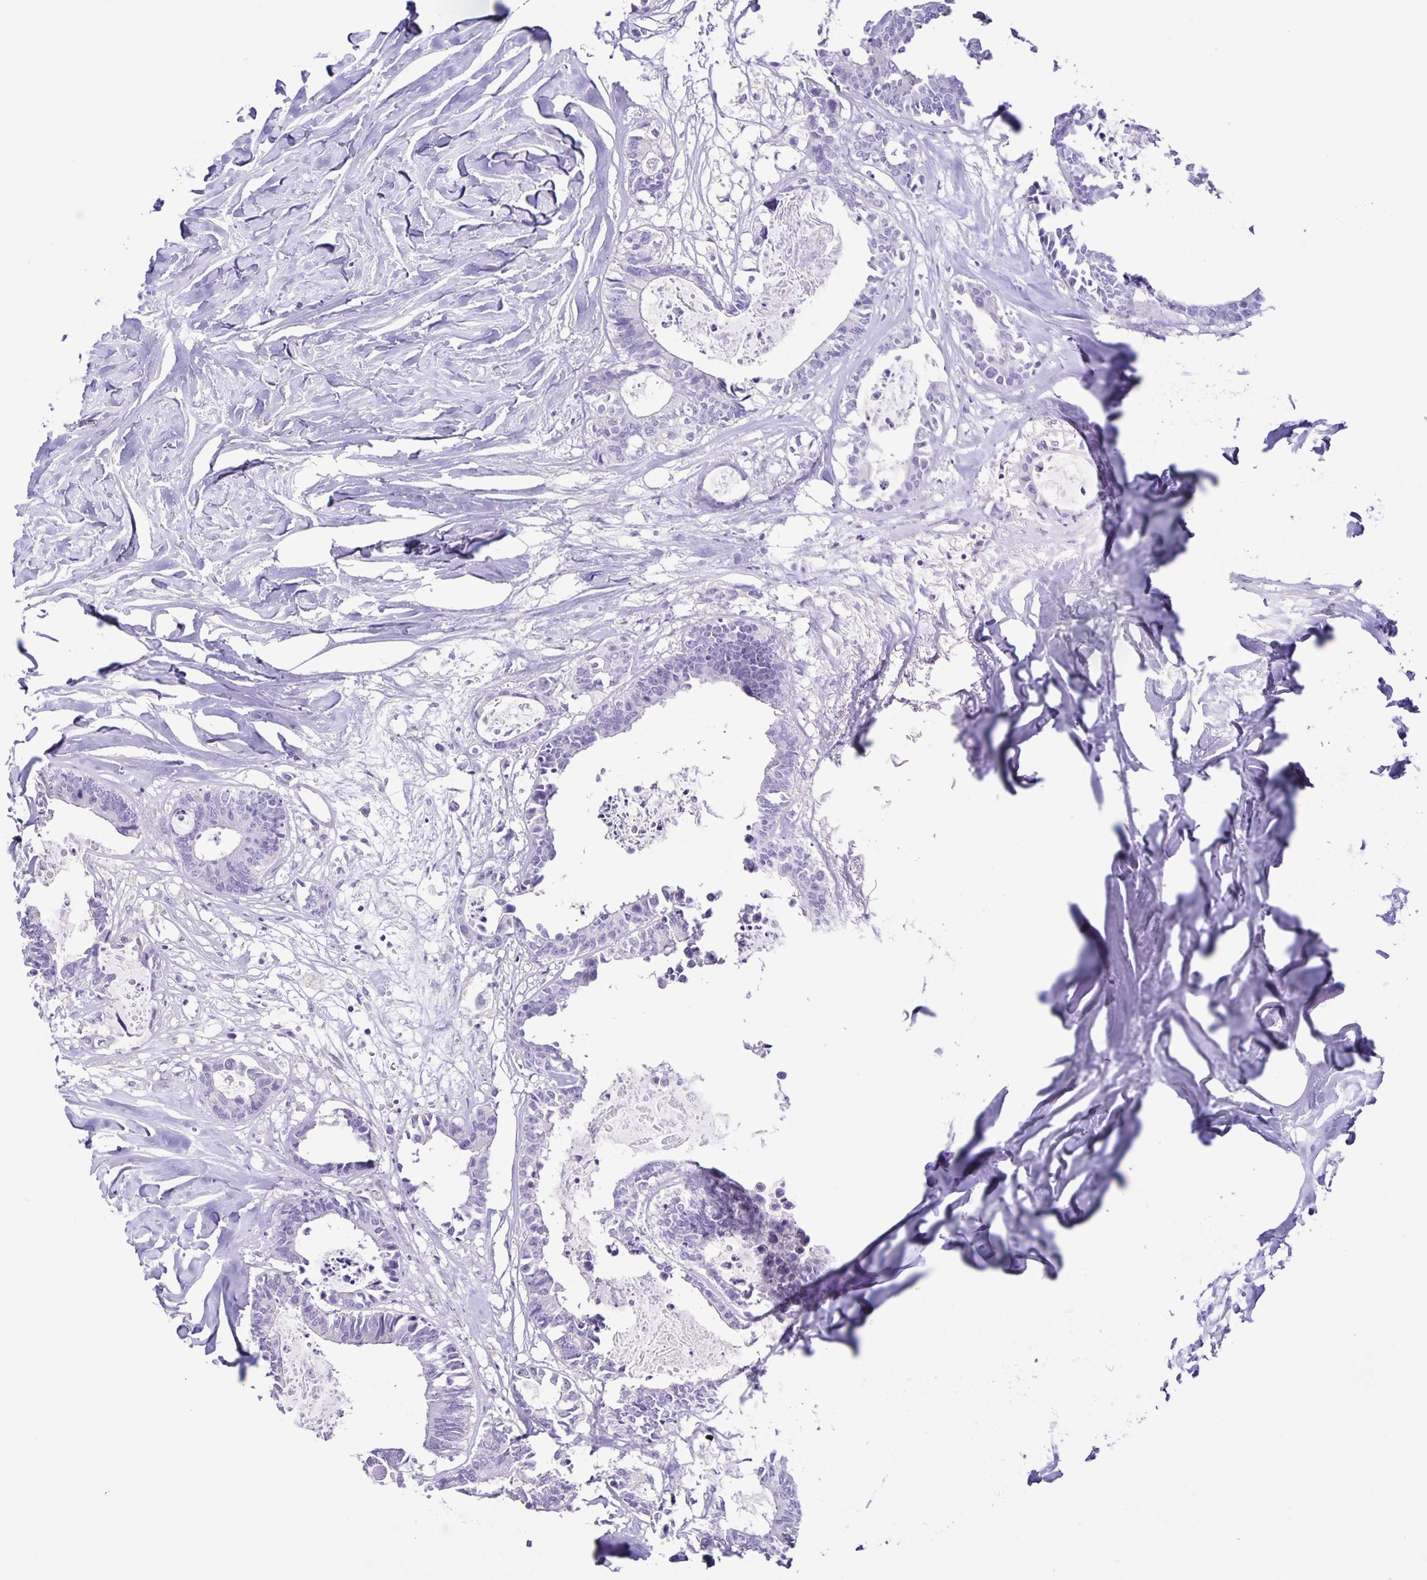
{"staining": {"intensity": "negative", "quantity": "none", "location": "none"}, "tissue": "colorectal cancer", "cell_type": "Tumor cells", "image_type": "cancer", "snomed": [{"axis": "morphology", "description": "Adenocarcinoma, NOS"}, {"axis": "topography", "description": "Colon"}, {"axis": "topography", "description": "Rectum"}], "caption": "Immunohistochemistry micrograph of neoplastic tissue: human adenocarcinoma (colorectal) stained with DAB (3,3'-diaminobenzidine) reveals no significant protein staining in tumor cells.", "gene": "BOLL", "patient": {"sex": "male", "age": 57}}